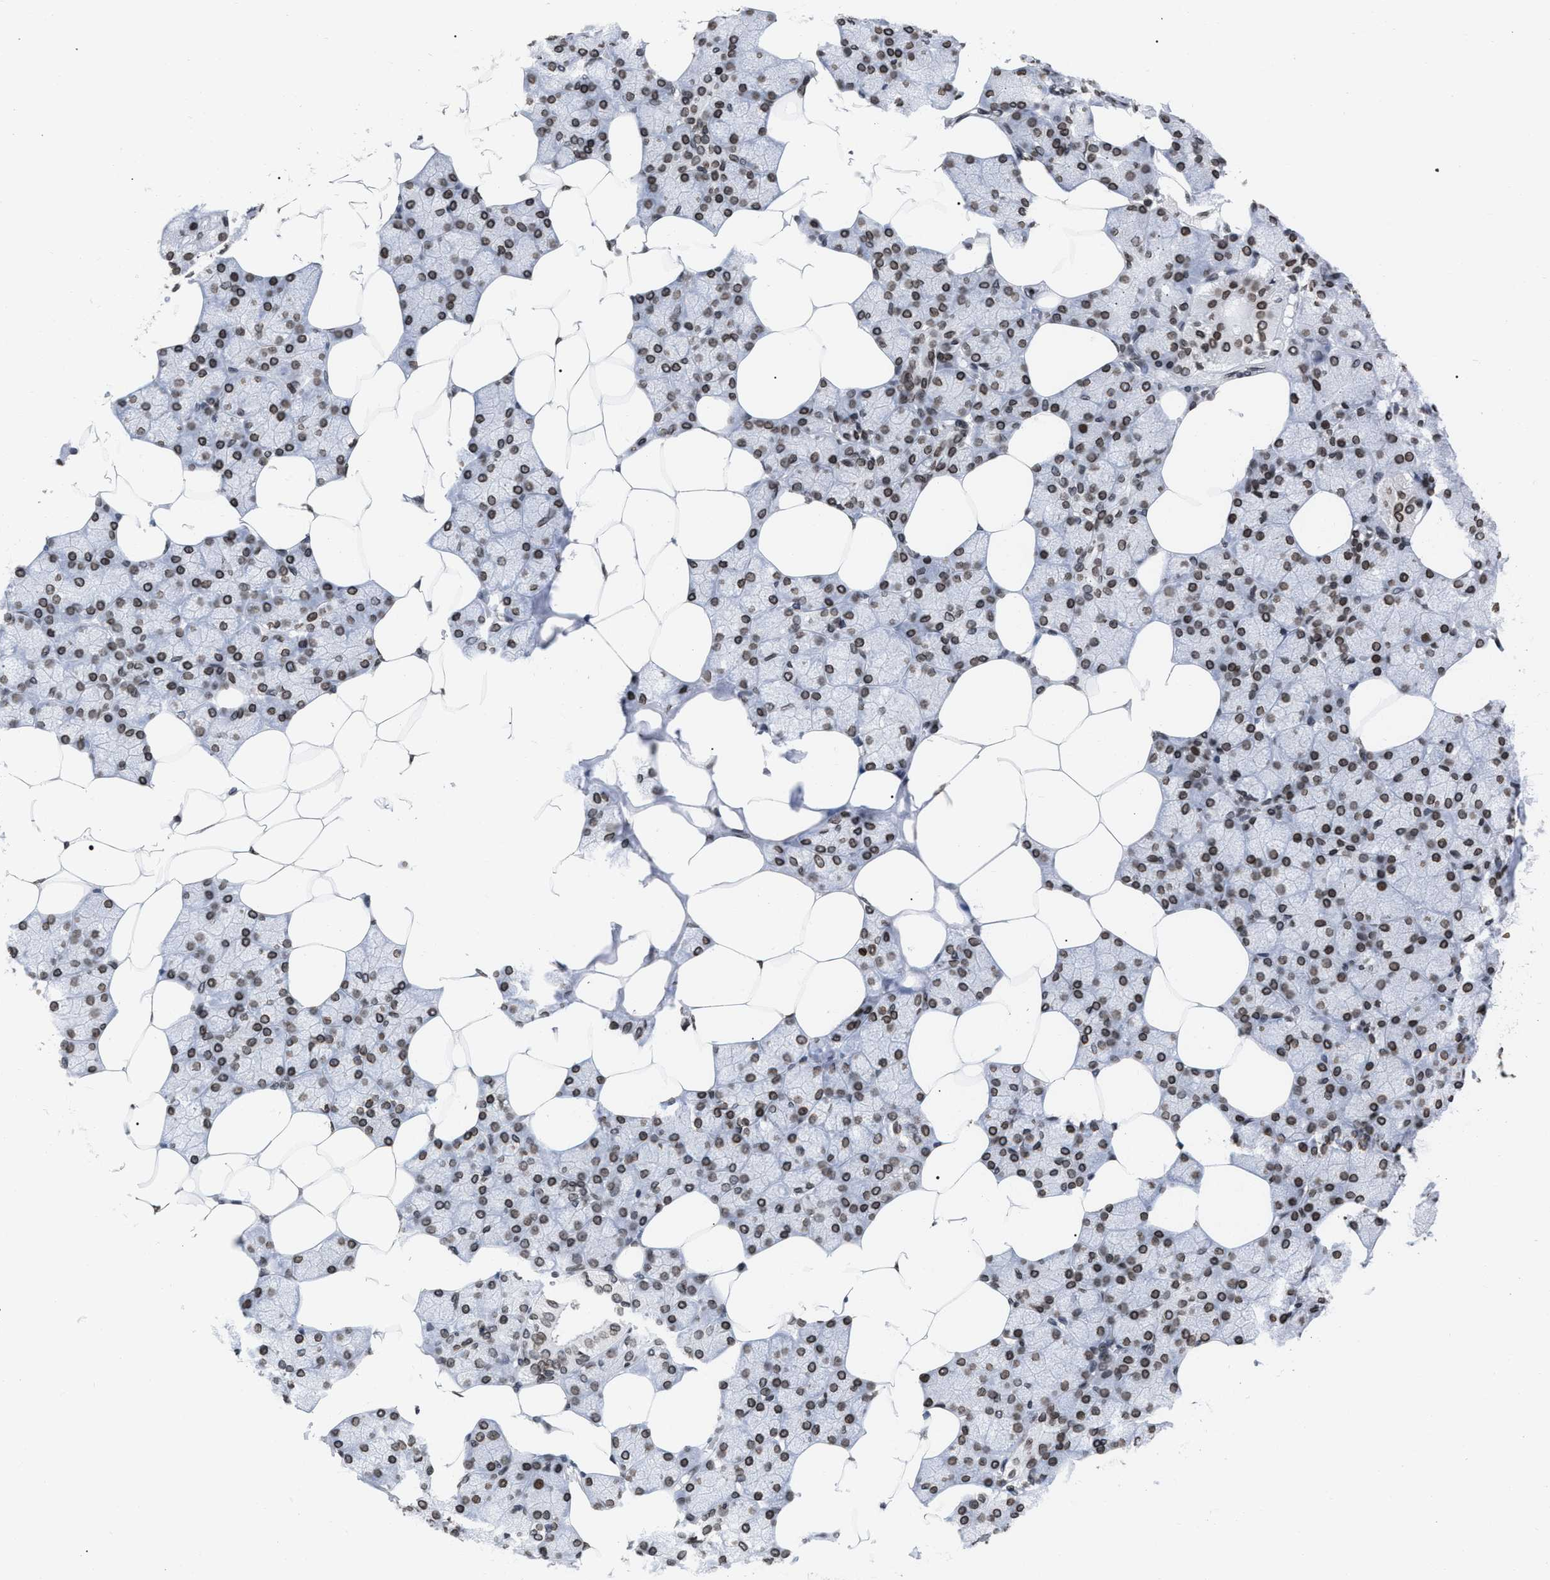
{"staining": {"intensity": "moderate", "quantity": ">75%", "location": "cytoplasmic/membranous,nuclear"}, "tissue": "salivary gland", "cell_type": "Glandular cells", "image_type": "normal", "snomed": [{"axis": "morphology", "description": "Normal tissue, NOS"}, {"axis": "topography", "description": "Salivary gland"}], "caption": "Protein staining shows moderate cytoplasmic/membranous,nuclear positivity in about >75% of glandular cells in normal salivary gland.", "gene": "TPR", "patient": {"sex": "male", "age": 62}}